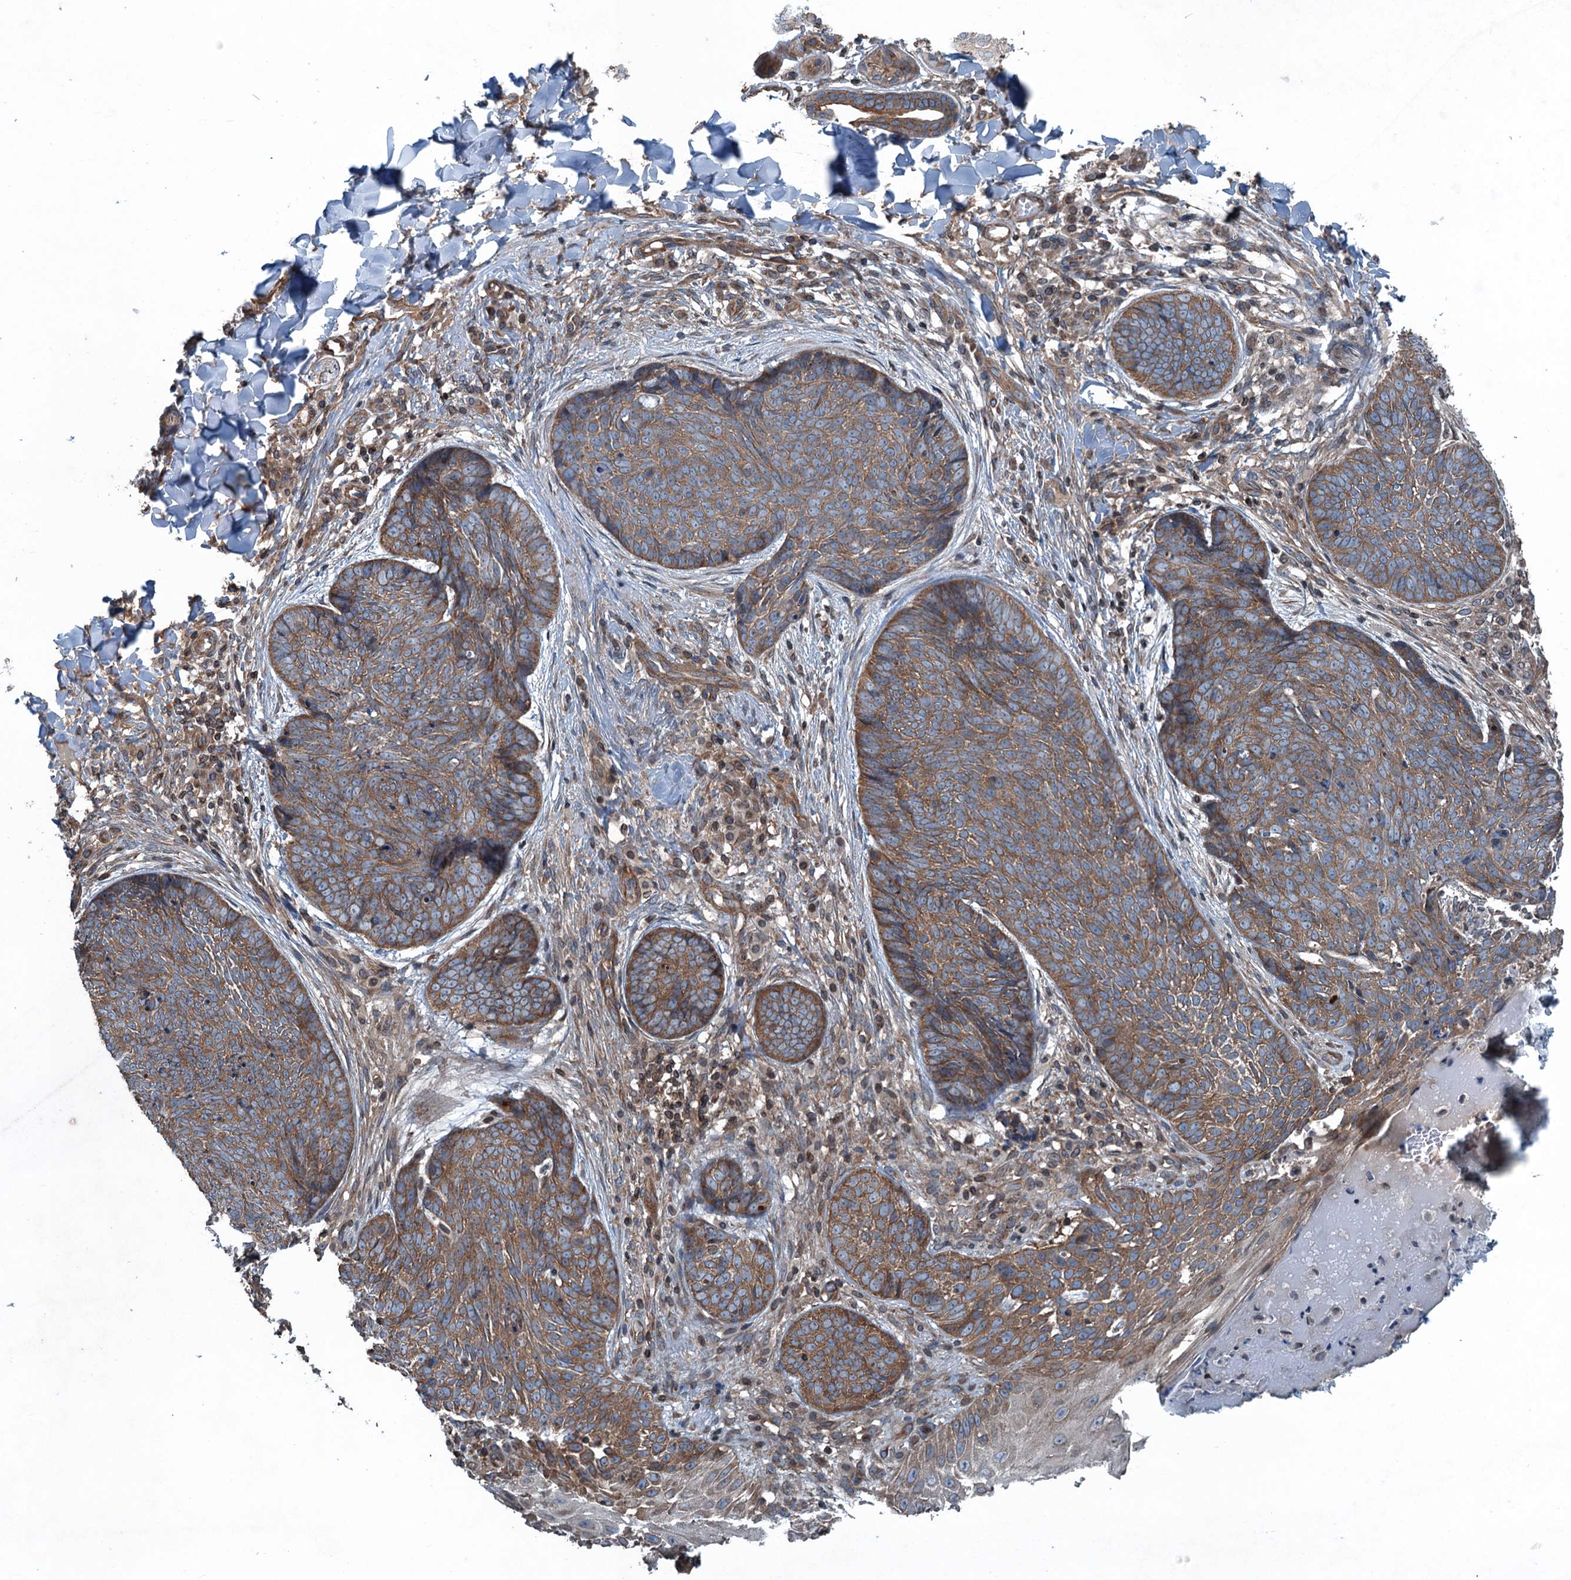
{"staining": {"intensity": "moderate", "quantity": ">75%", "location": "cytoplasmic/membranous"}, "tissue": "skin cancer", "cell_type": "Tumor cells", "image_type": "cancer", "snomed": [{"axis": "morphology", "description": "Basal cell carcinoma"}, {"axis": "topography", "description": "Skin"}], "caption": "A medium amount of moderate cytoplasmic/membranous expression is present in about >75% of tumor cells in skin cancer tissue.", "gene": "TRAPPC8", "patient": {"sex": "female", "age": 61}}